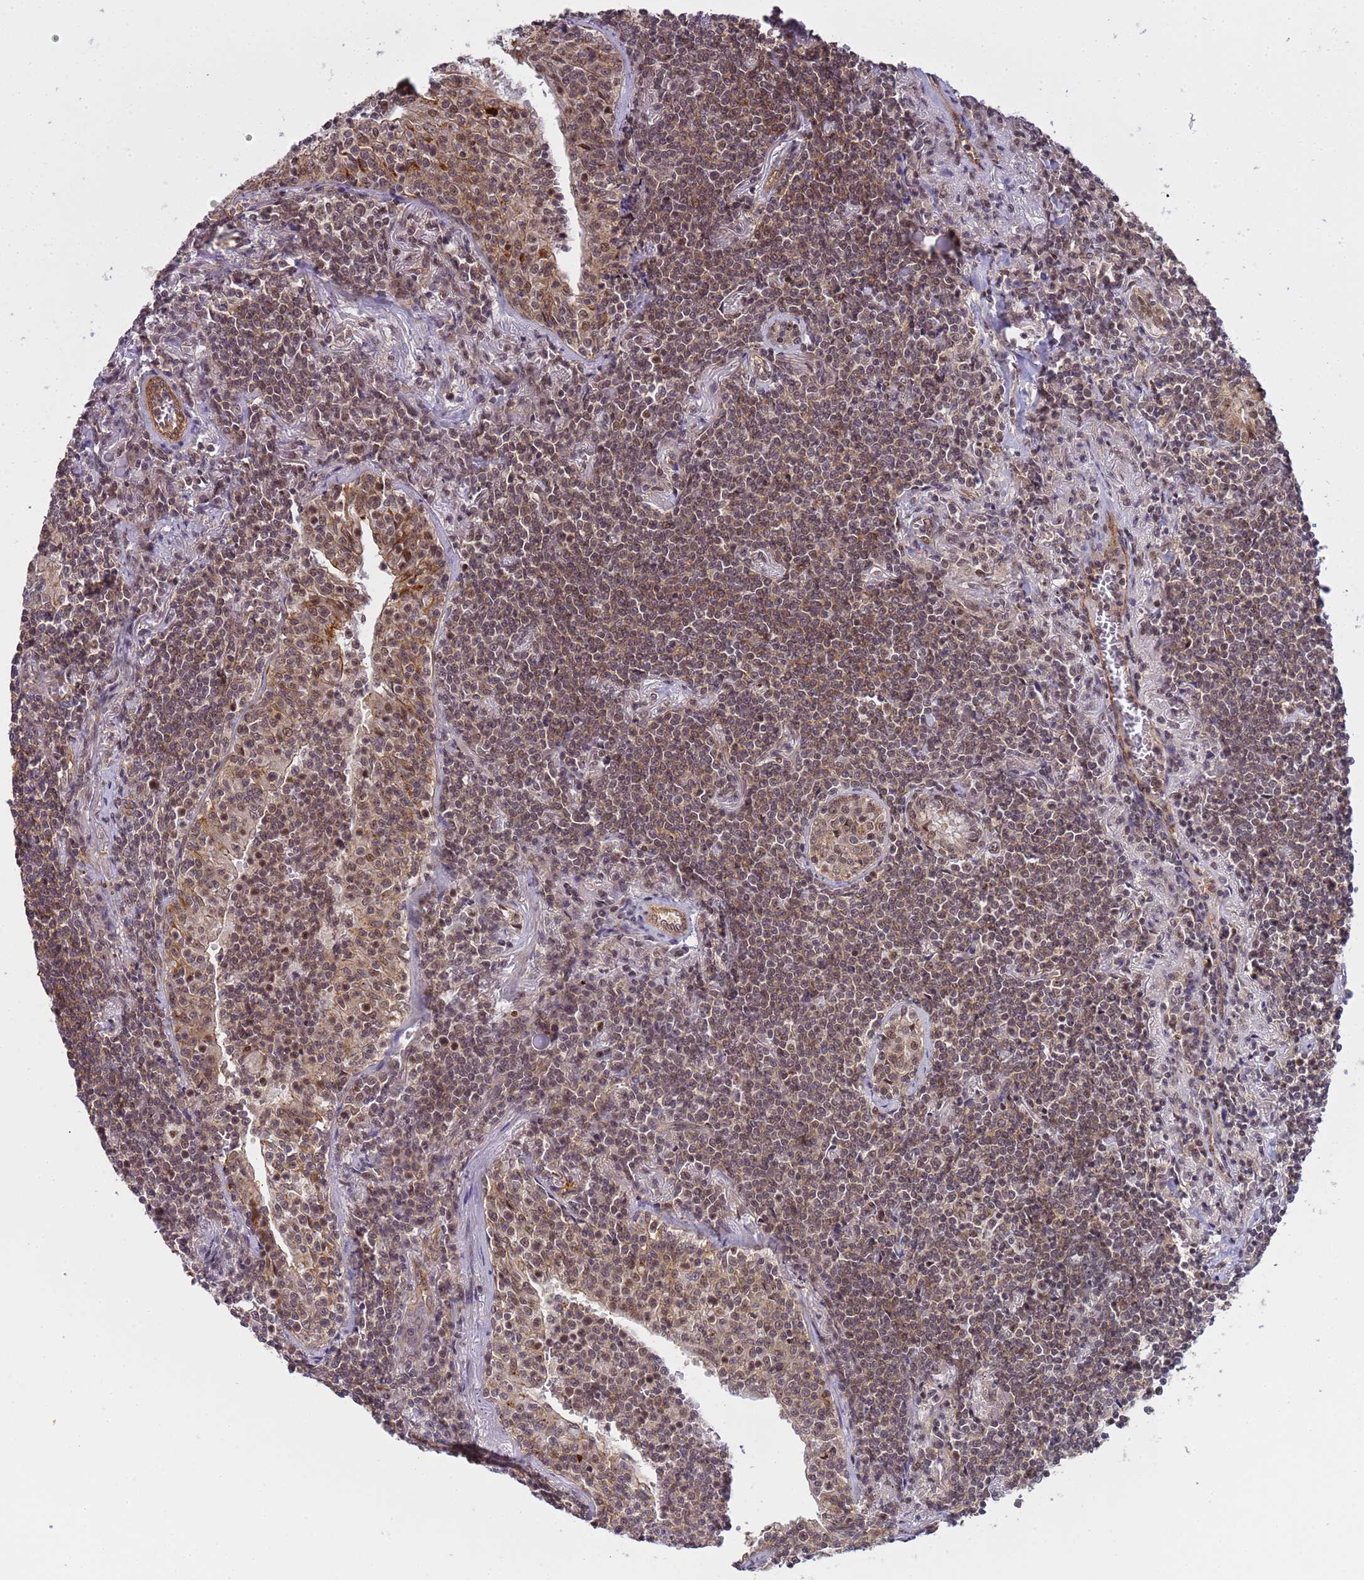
{"staining": {"intensity": "moderate", "quantity": ">75%", "location": "nuclear"}, "tissue": "lymphoma", "cell_type": "Tumor cells", "image_type": "cancer", "snomed": [{"axis": "morphology", "description": "Malignant lymphoma, non-Hodgkin's type, Low grade"}, {"axis": "topography", "description": "Lung"}], "caption": "Low-grade malignant lymphoma, non-Hodgkin's type stained for a protein (brown) demonstrates moderate nuclear positive positivity in approximately >75% of tumor cells.", "gene": "EMC2", "patient": {"sex": "female", "age": 71}}